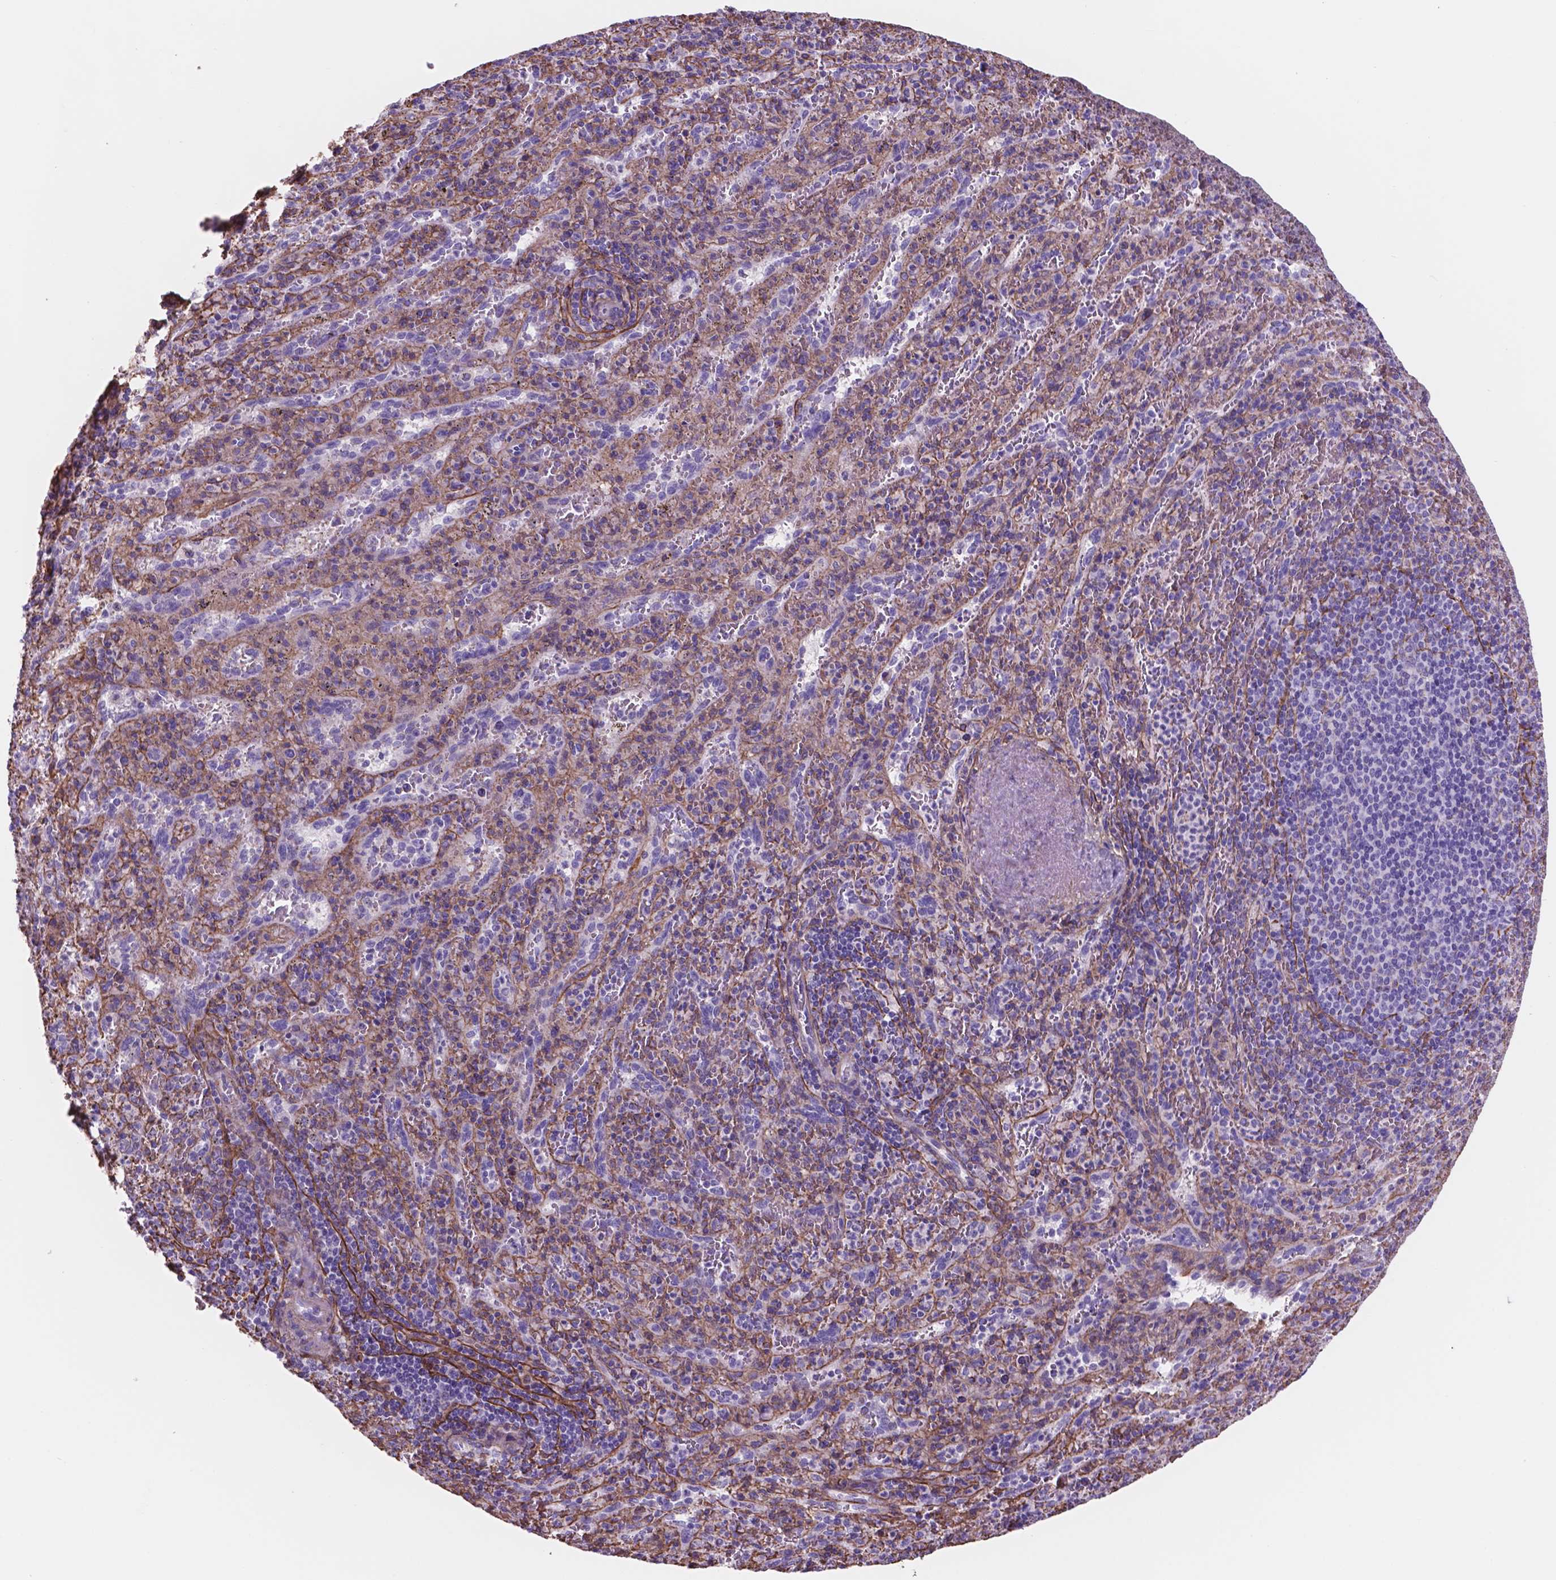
{"staining": {"intensity": "negative", "quantity": "none", "location": "none"}, "tissue": "spleen", "cell_type": "Cells in red pulp", "image_type": "normal", "snomed": [{"axis": "morphology", "description": "Normal tissue, NOS"}, {"axis": "topography", "description": "Spleen"}], "caption": "DAB immunohistochemical staining of unremarkable spleen displays no significant expression in cells in red pulp.", "gene": "TOR2A", "patient": {"sex": "male", "age": 57}}